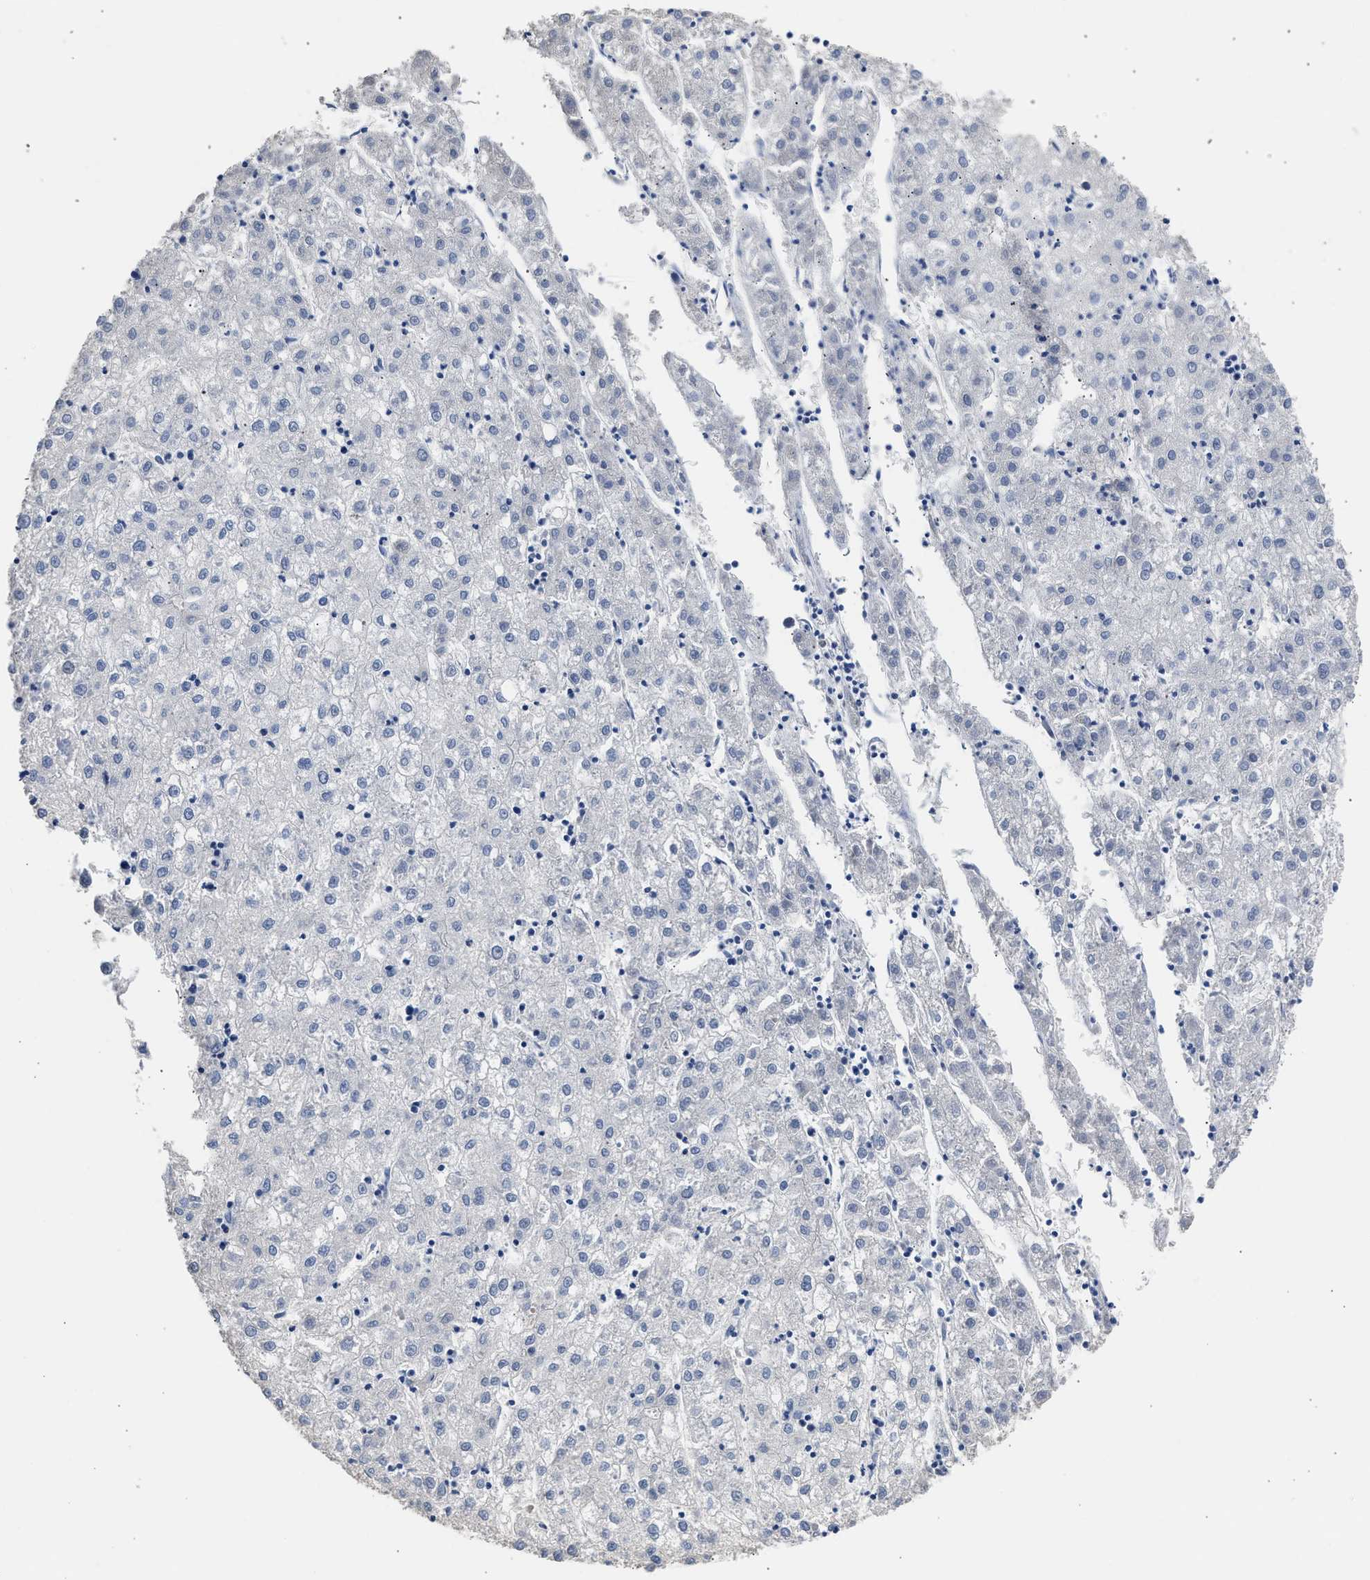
{"staining": {"intensity": "negative", "quantity": "none", "location": "none"}, "tissue": "liver cancer", "cell_type": "Tumor cells", "image_type": "cancer", "snomed": [{"axis": "morphology", "description": "Carcinoma, Hepatocellular, NOS"}, {"axis": "topography", "description": "Liver"}], "caption": "Immunohistochemistry (IHC) of liver cancer (hepatocellular carcinoma) displays no expression in tumor cells. The staining is performed using DAB (3,3'-diaminobenzidine) brown chromogen with nuclei counter-stained in using hematoxylin.", "gene": "XPO5", "patient": {"sex": "male", "age": 72}}